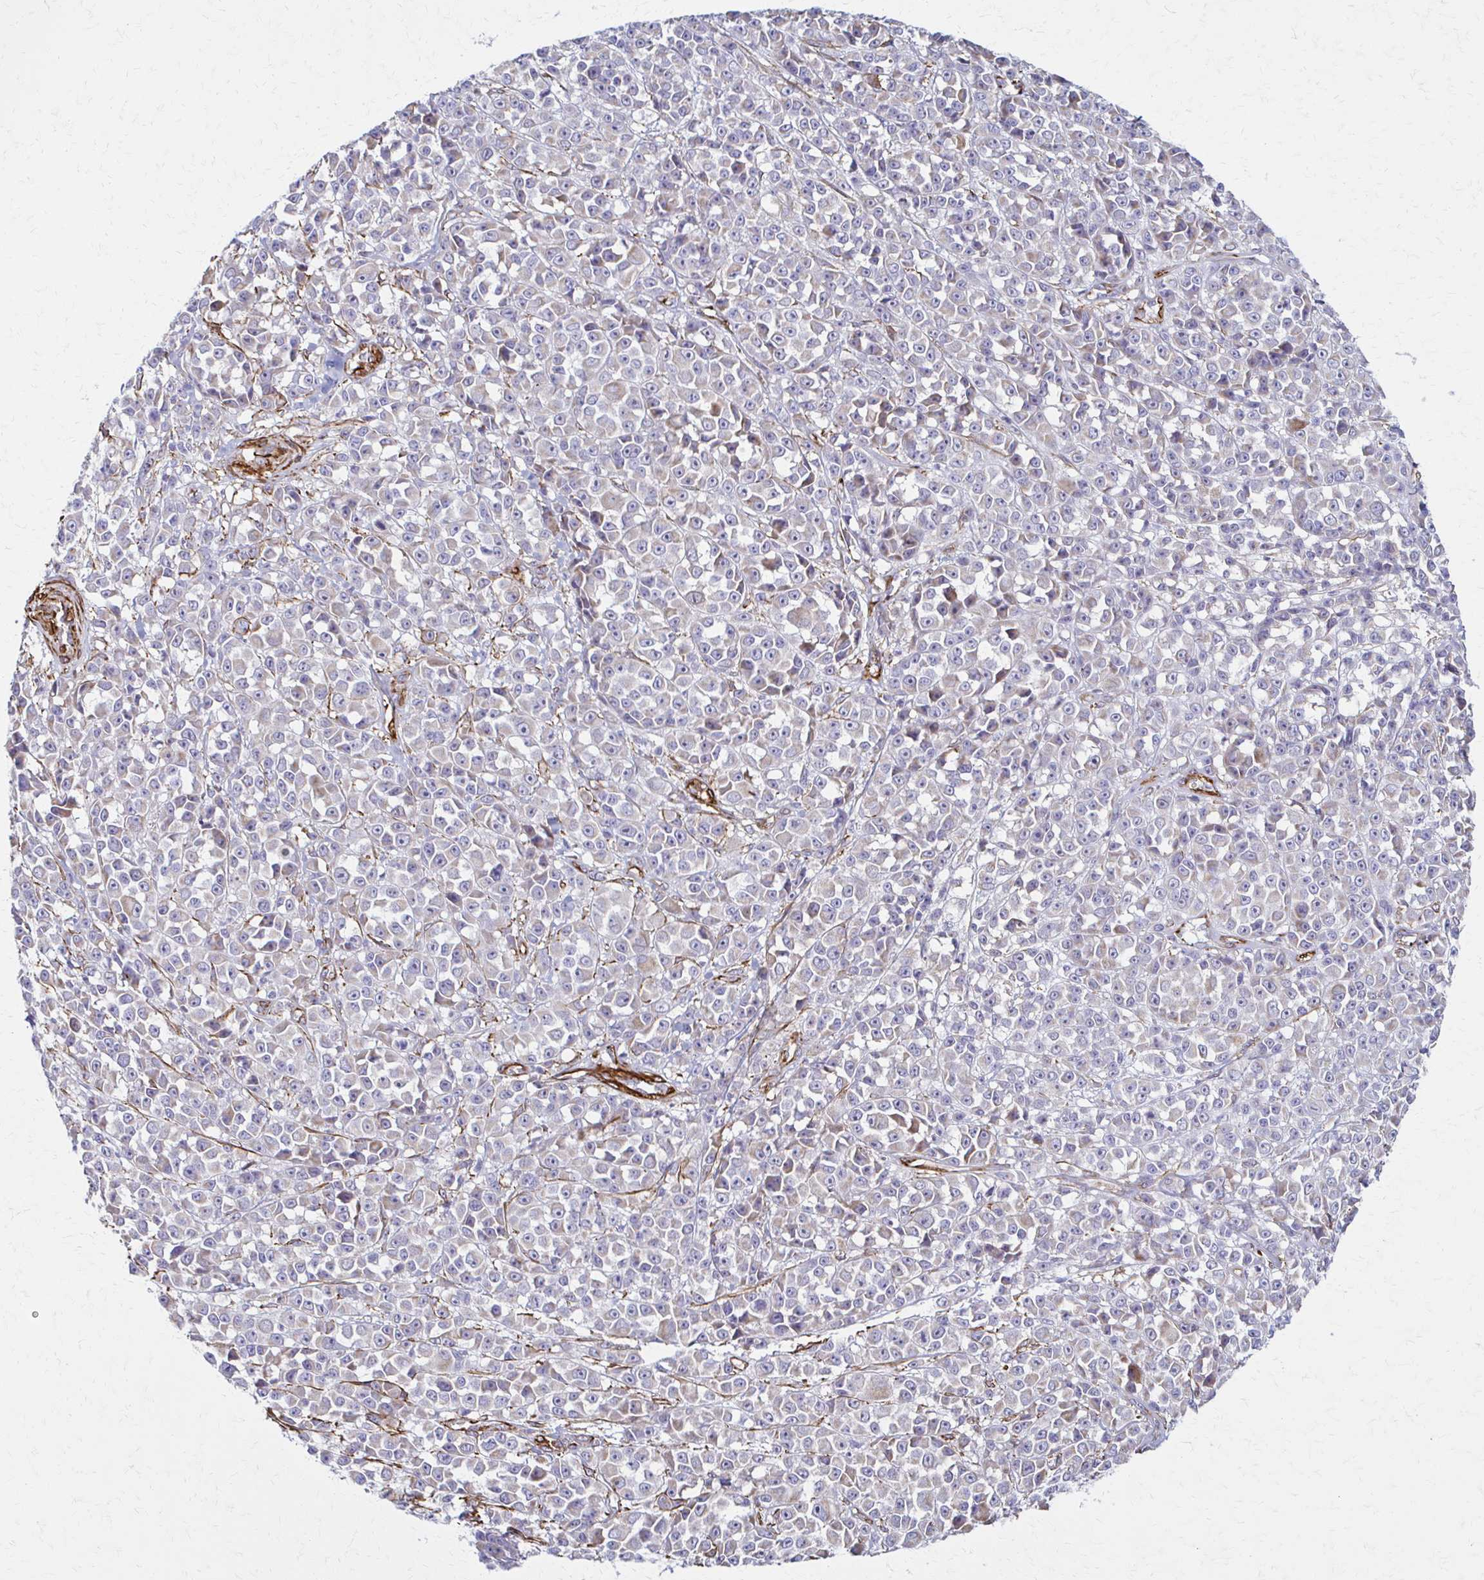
{"staining": {"intensity": "negative", "quantity": "none", "location": "none"}, "tissue": "melanoma", "cell_type": "Tumor cells", "image_type": "cancer", "snomed": [{"axis": "morphology", "description": "Malignant melanoma, NOS"}, {"axis": "topography", "description": "Skin"}, {"axis": "topography", "description": "Skin of back"}], "caption": "IHC photomicrograph of melanoma stained for a protein (brown), which displays no staining in tumor cells.", "gene": "TIMMDC1", "patient": {"sex": "male", "age": 91}}